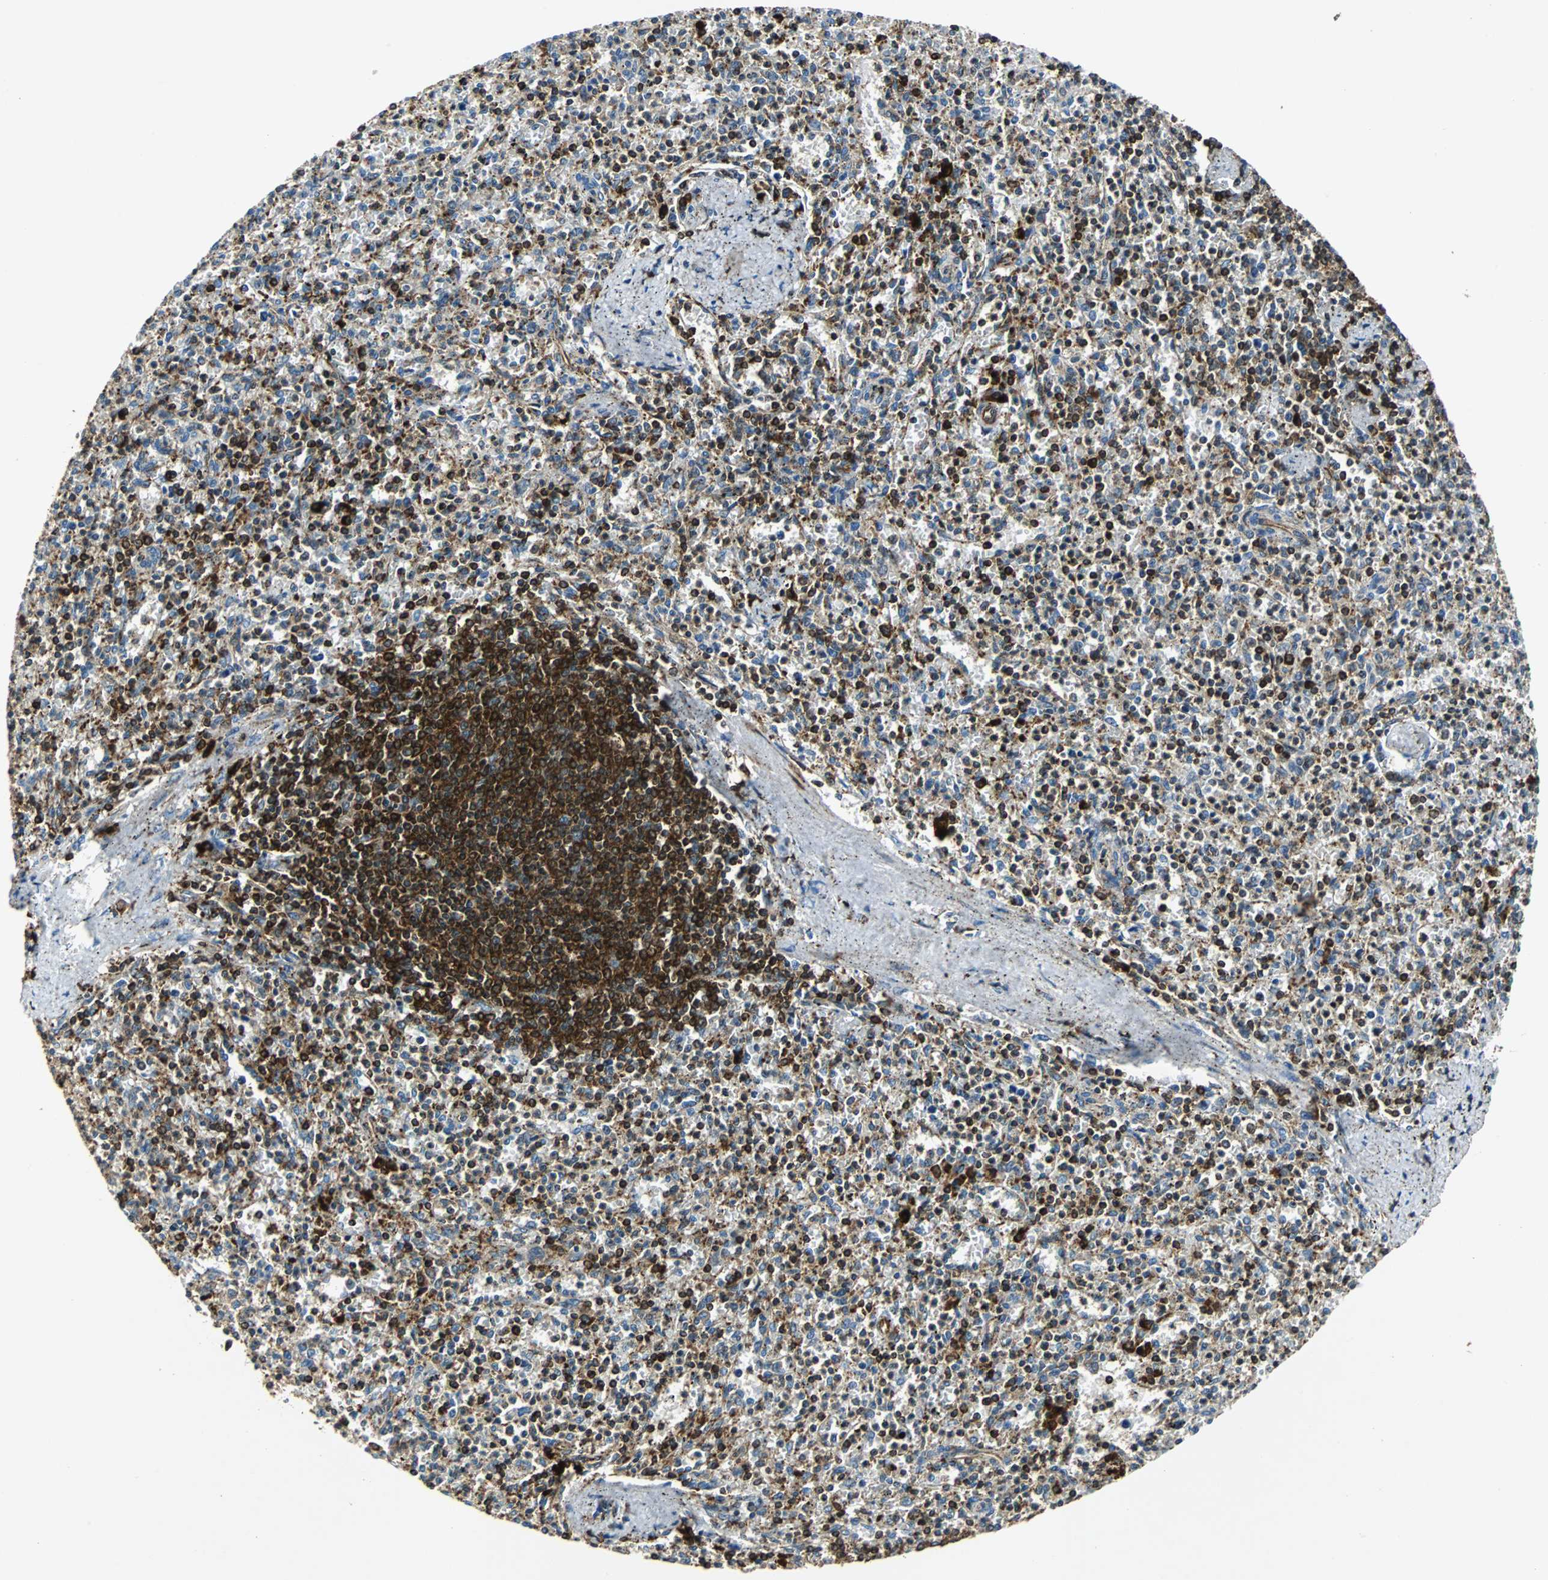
{"staining": {"intensity": "strong", "quantity": ">75%", "location": "cytoplasmic/membranous"}, "tissue": "spleen", "cell_type": "Cells in red pulp", "image_type": "normal", "snomed": [{"axis": "morphology", "description": "Normal tissue, NOS"}, {"axis": "topography", "description": "Spleen"}], "caption": "Immunohistochemistry of normal spleen reveals high levels of strong cytoplasmic/membranous staining in approximately >75% of cells in red pulp.", "gene": "TUBA4A", "patient": {"sex": "male", "age": 72}}